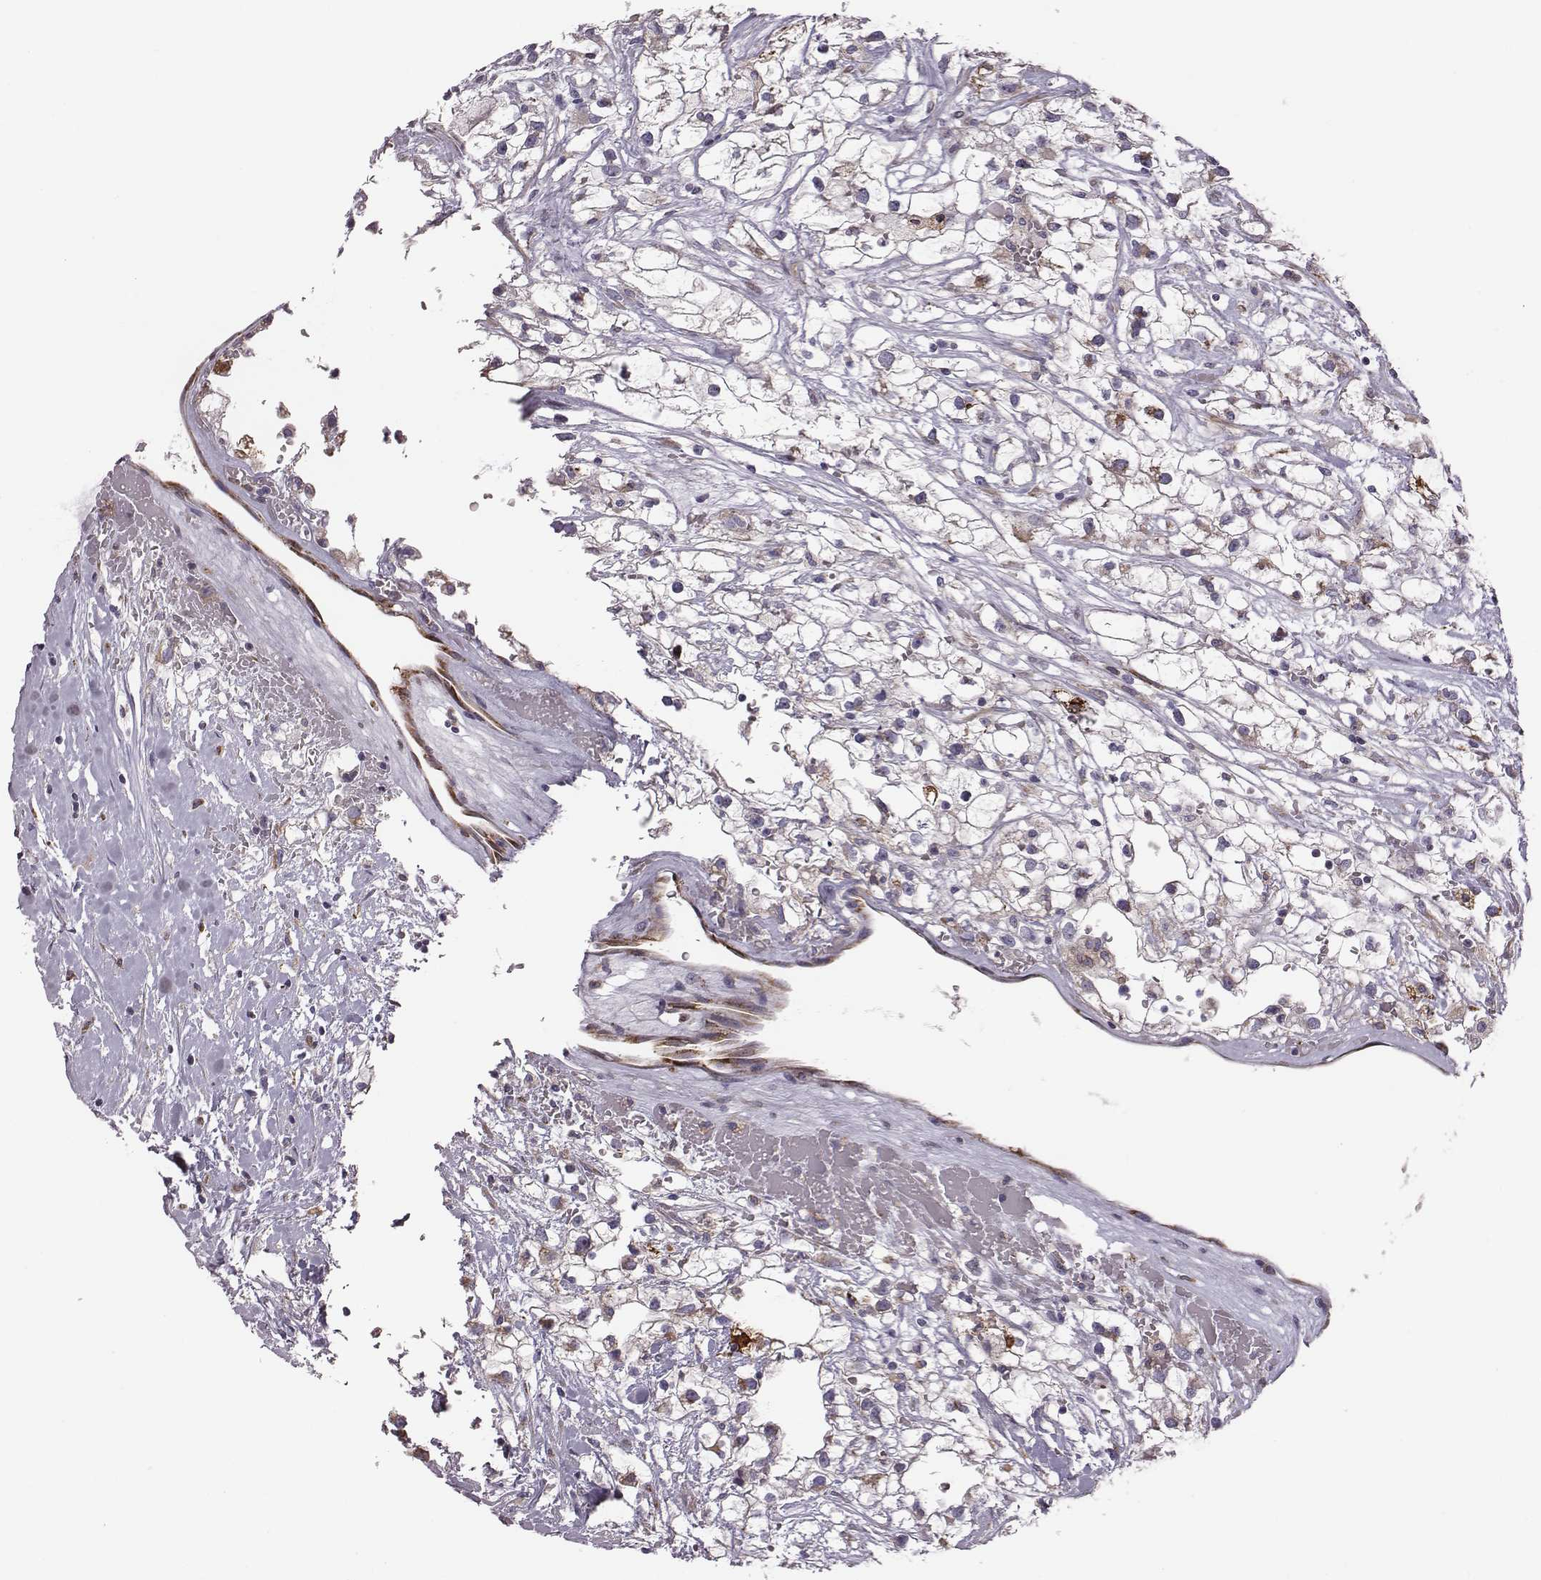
{"staining": {"intensity": "weak", "quantity": "<25%", "location": "cytoplasmic/membranous"}, "tissue": "renal cancer", "cell_type": "Tumor cells", "image_type": "cancer", "snomed": [{"axis": "morphology", "description": "Adenocarcinoma, NOS"}, {"axis": "topography", "description": "Kidney"}], "caption": "There is no significant positivity in tumor cells of renal cancer (adenocarcinoma). Brightfield microscopy of immunohistochemistry stained with DAB (3,3'-diaminobenzidine) (brown) and hematoxylin (blue), captured at high magnification.", "gene": "SELENOI", "patient": {"sex": "male", "age": 59}}